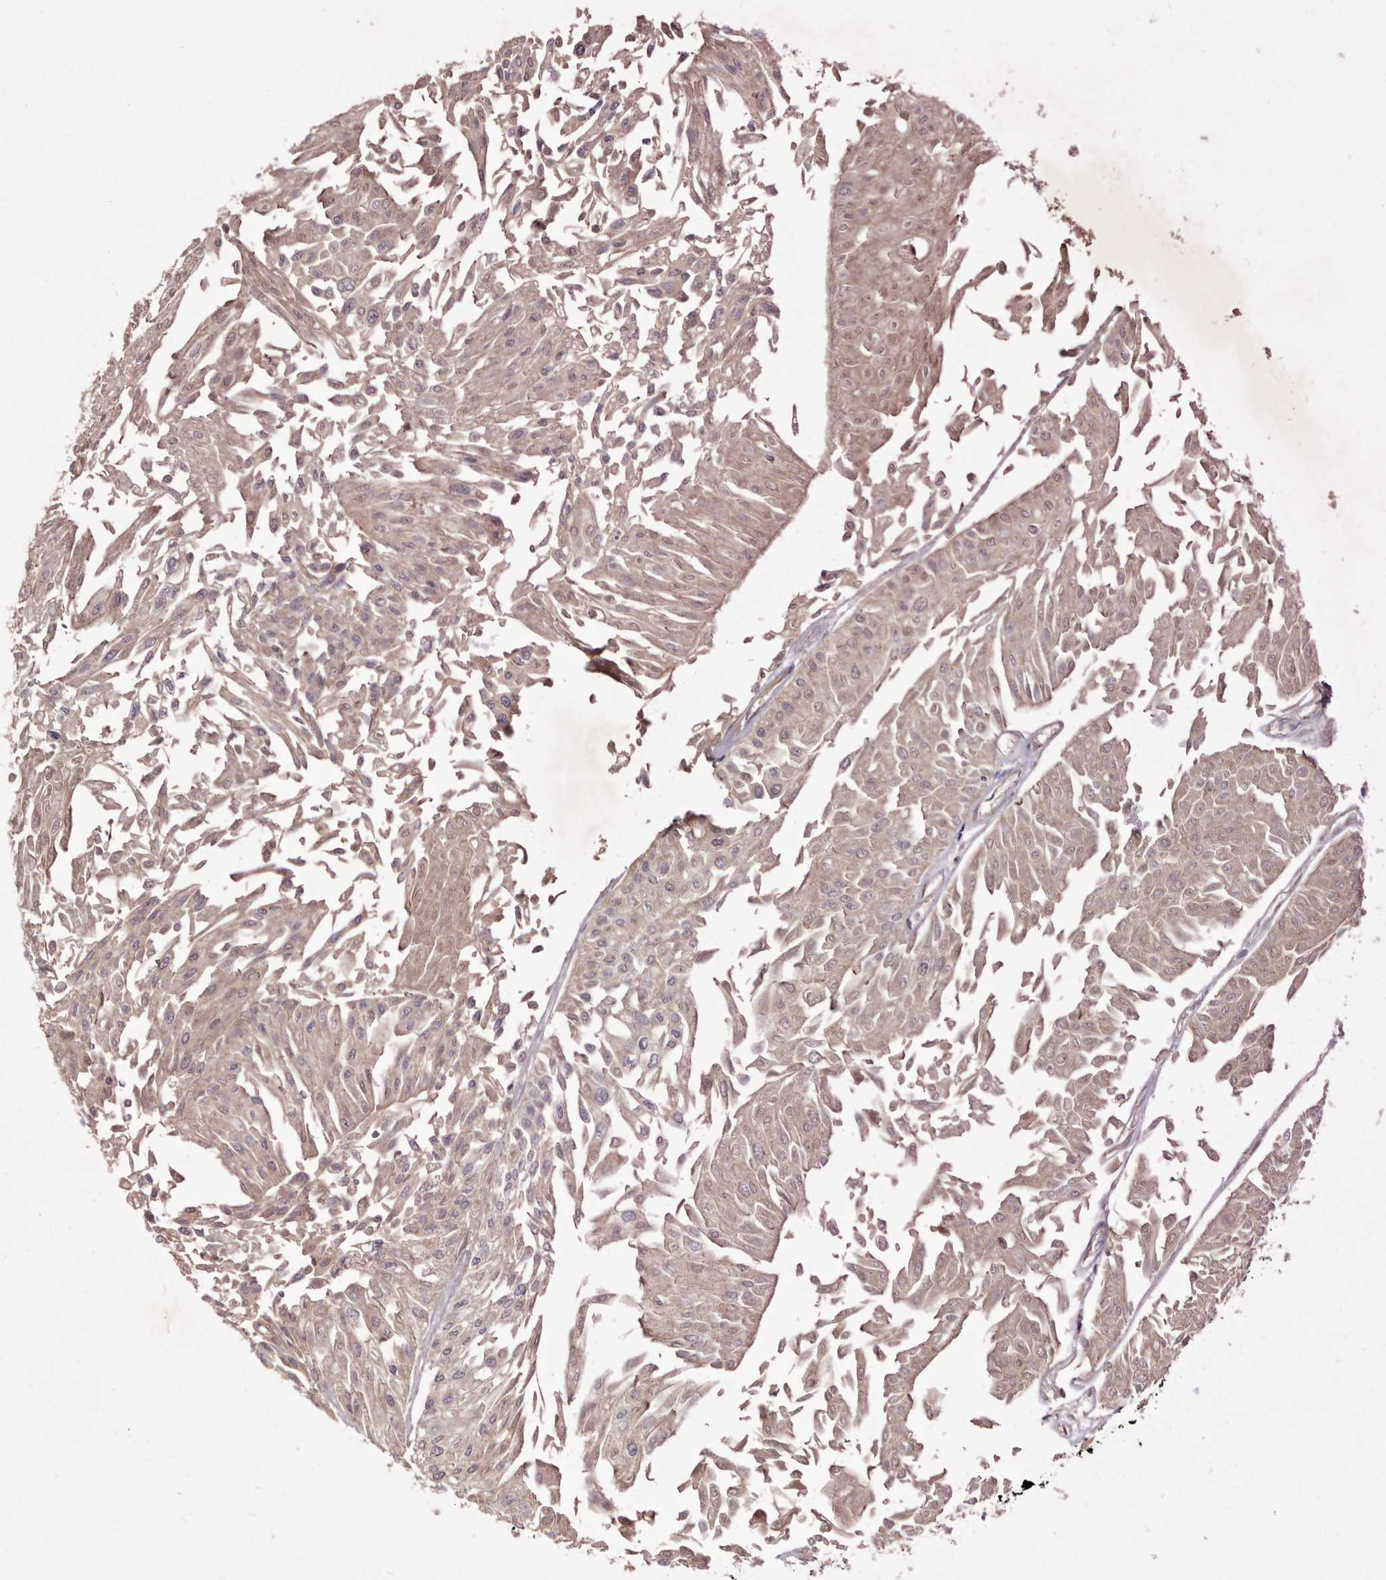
{"staining": {"intensity": "weak", "quantity": ">75%", "location": "cytoplasmic/membranous"}, "tissue": "urothelial cancer", "cell_type": "Tumor cells", "image_type": "cancer", "snomed": [{"axis": "morphology", "description": "Urothelial carcinoma, Low grade"}, {"axis": "topography", "description": "Urinary bladder"}], "caption": "Immunohistochemical staining of low-grade urothelial carcinoma demonstrates low levels of weak cytoplasmic/membranous protein positivity in about >75% of tumor cells.", "gene": "DOP1A", "patient": {"sex": "male", "age": 67}}